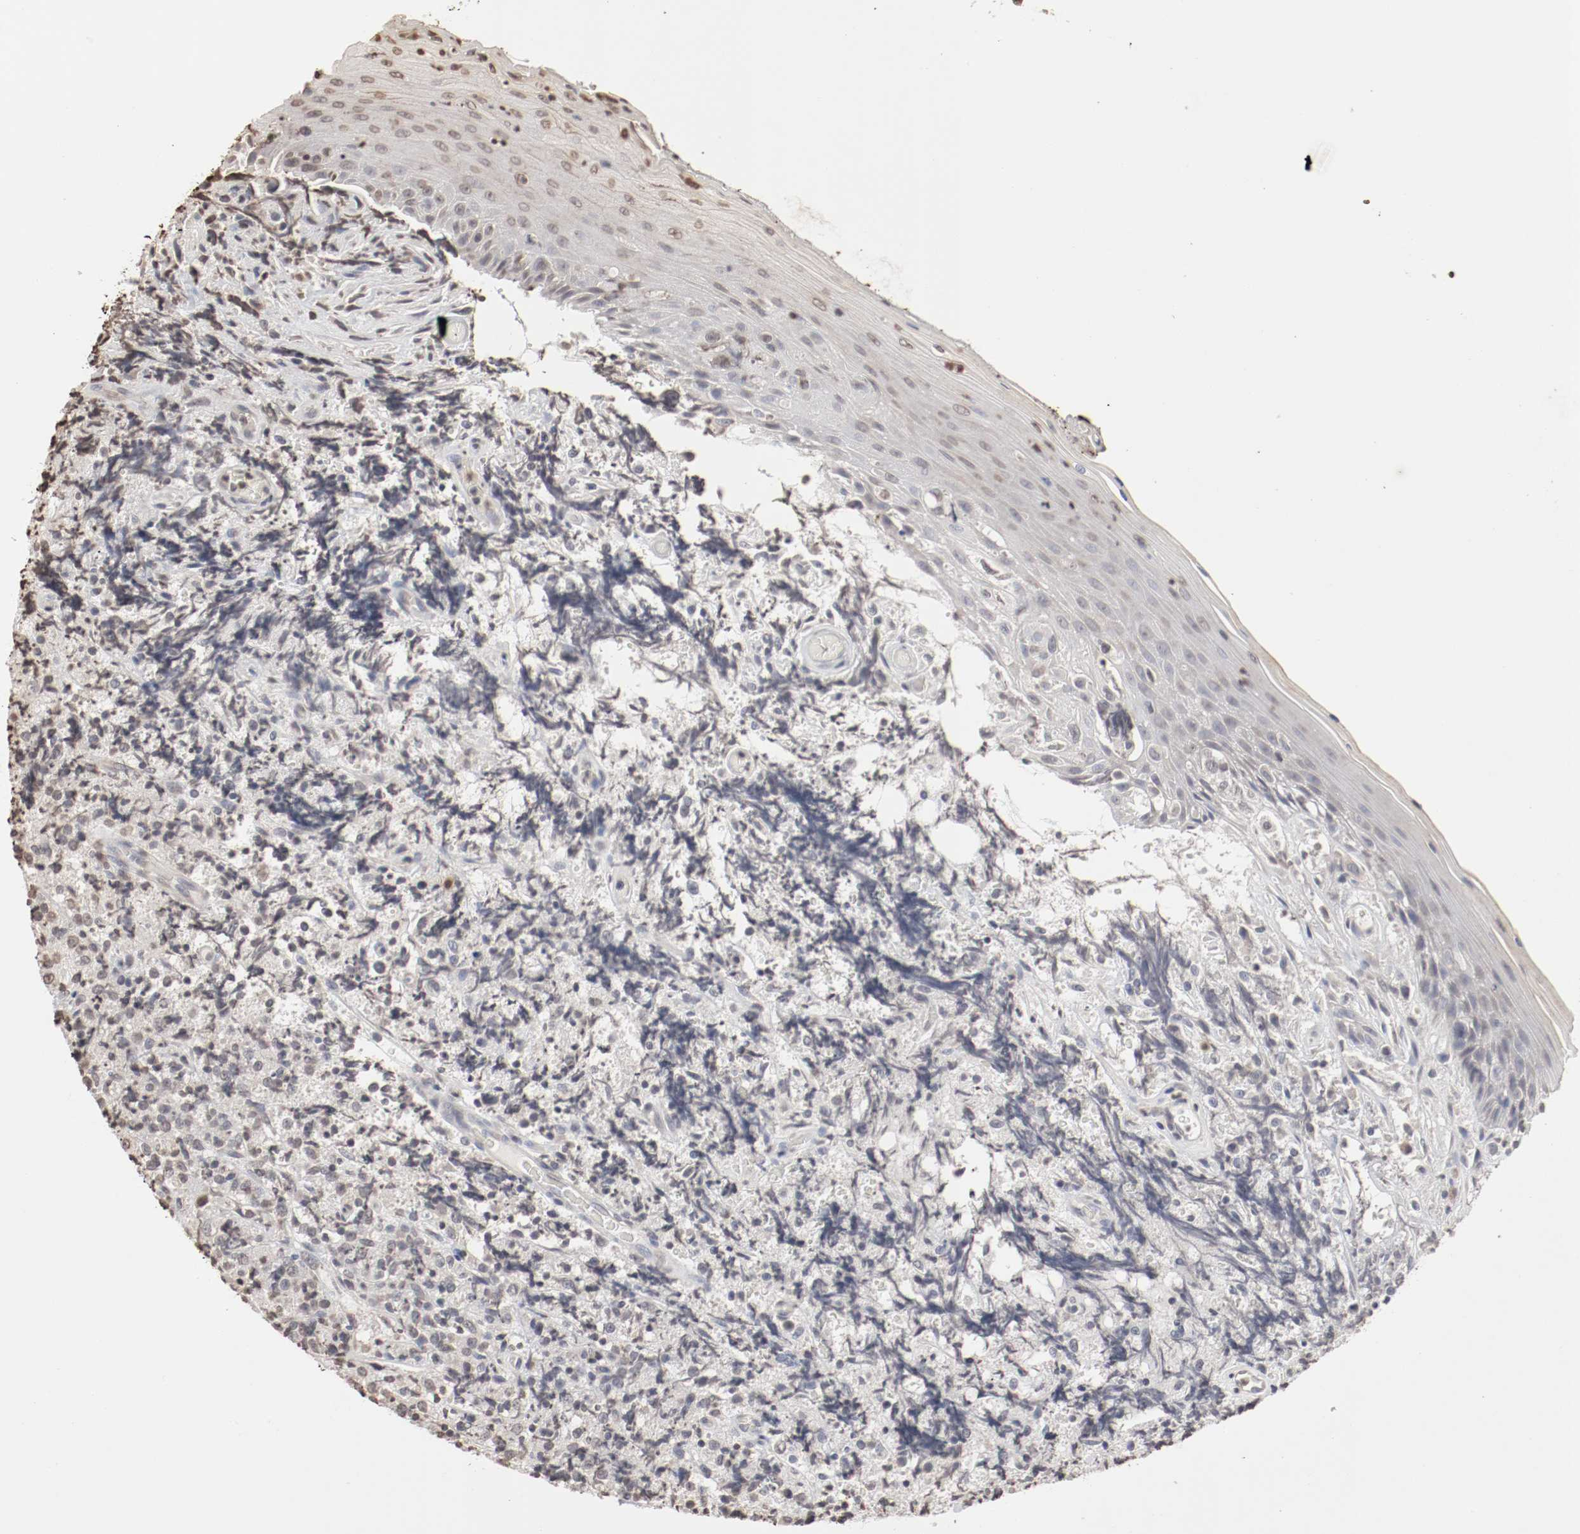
{"staining": {"intensity": "weak", "quantity": ">75%", "location": "nuclear"}, "tissue": "lymphoma", "cell_type": "Tumor cells", "image_type": "cancer", "snomed": [{"axis": "morphology", "description": "Malignant lymphoma, non-Hodgkin's type, High grade"}, {"axis": "topography", "description": "Tonsil"}], "caption": "DAB (3,3'-diaminobenzidine) immunohistochemical staining of human high-grade malignant lymphoma, non-Hodgkin's type exhibits weak nuclear protein expression in approximately >75% of tumor cells. (IHC, brightfield microscopy, high magnification).", "gene": "WASL", "patient": {"sex": "female", "age": 36}}